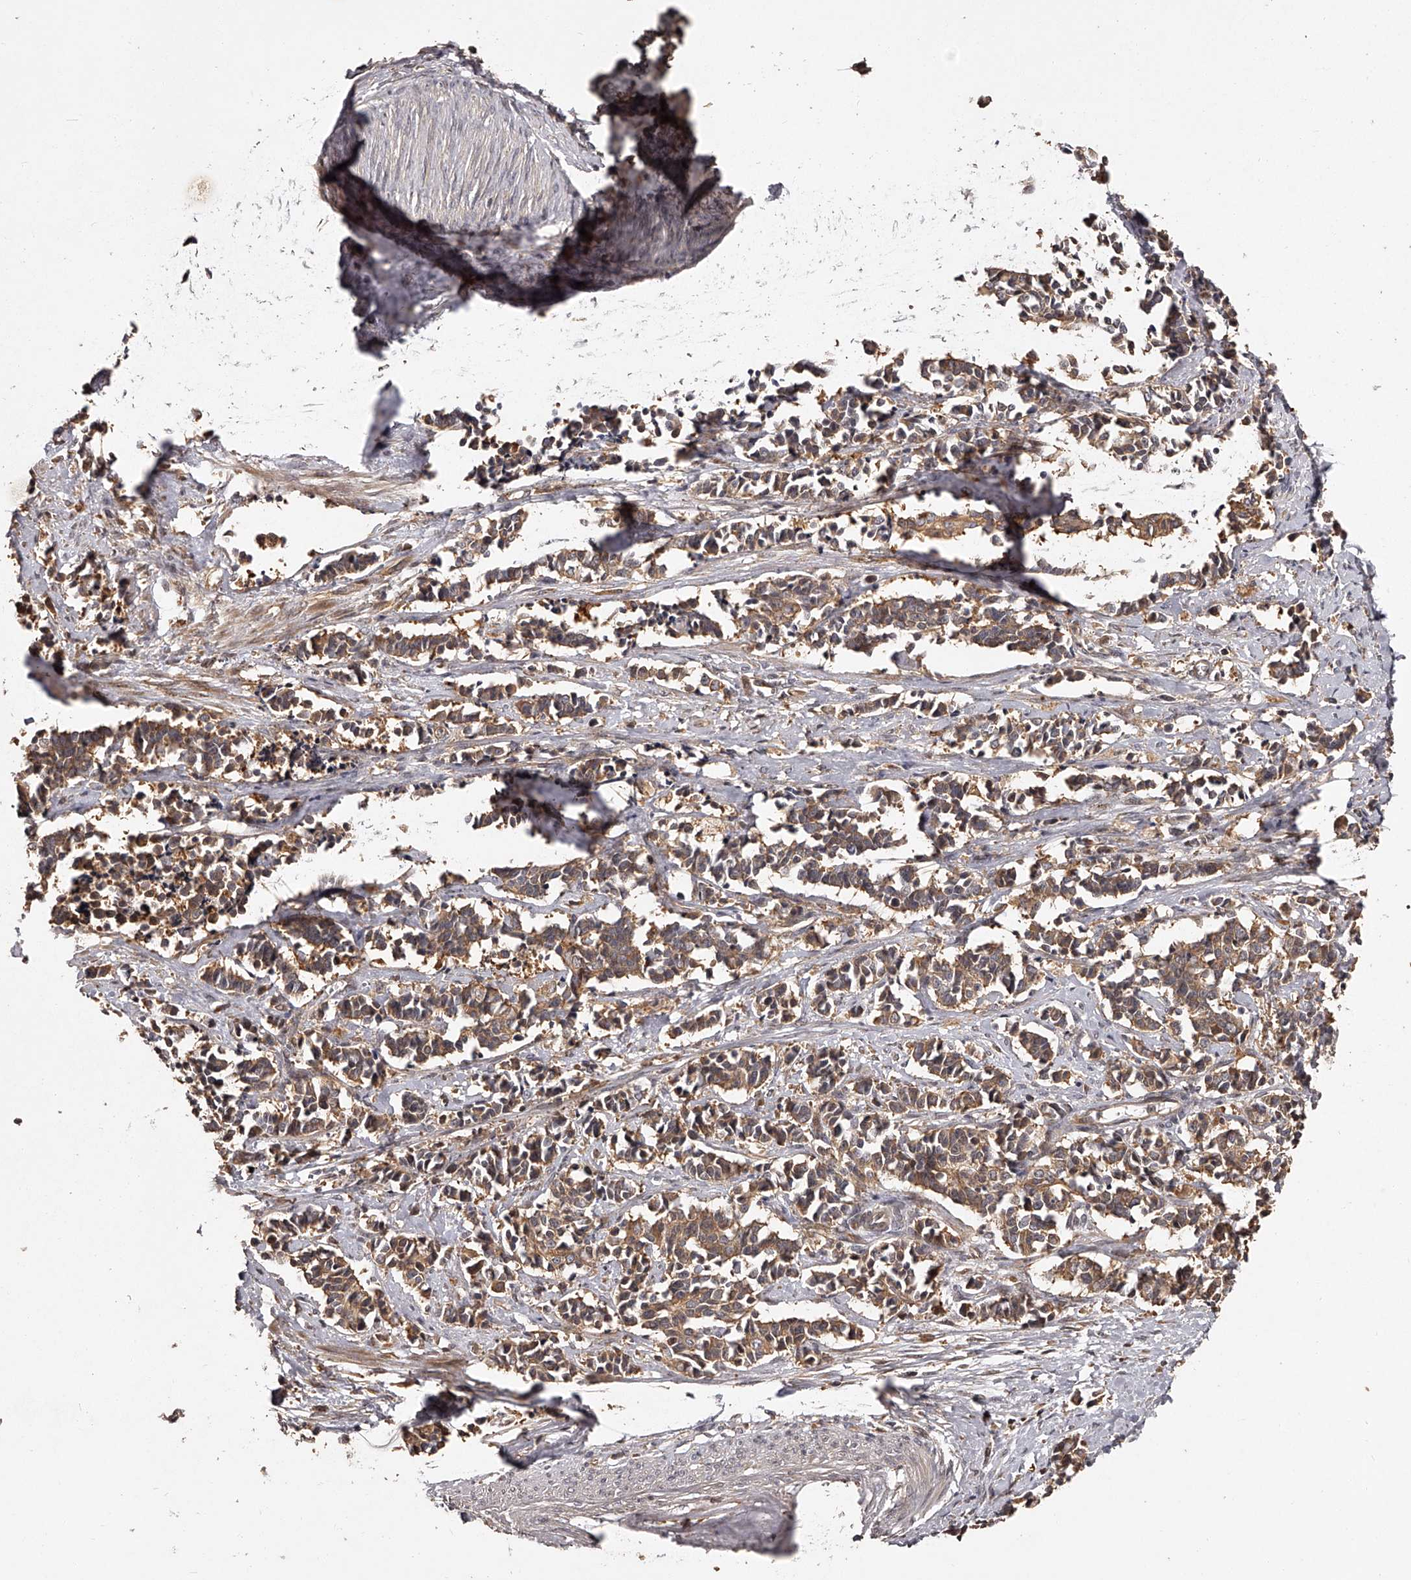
{"staining": {"intensity": "moderate", "quantity": ">75%", "location": "cytoplasmic/membranous"}, "tissue": "cervical cancer", "cell_type": "Tumor cells", "image_type": "cancer", "snomed": [{"axis": "morphology", "description": "Normal tissue, NOS"}, {"axis": "morphology", "description": "Squamous cell carcinoma, NOS"}, {"axis": "topography", "description": "Cervix"}], "caption": "Tumor cells demonstrate moderate cytoplasmic/membranous positivity in approximately >75% of cells in cervical cancer. (DAB = brown stain, brightfield microscopy at high magnification).", "gene": "CRYZL1", "patient": {"sex": "female", "age": 35}}